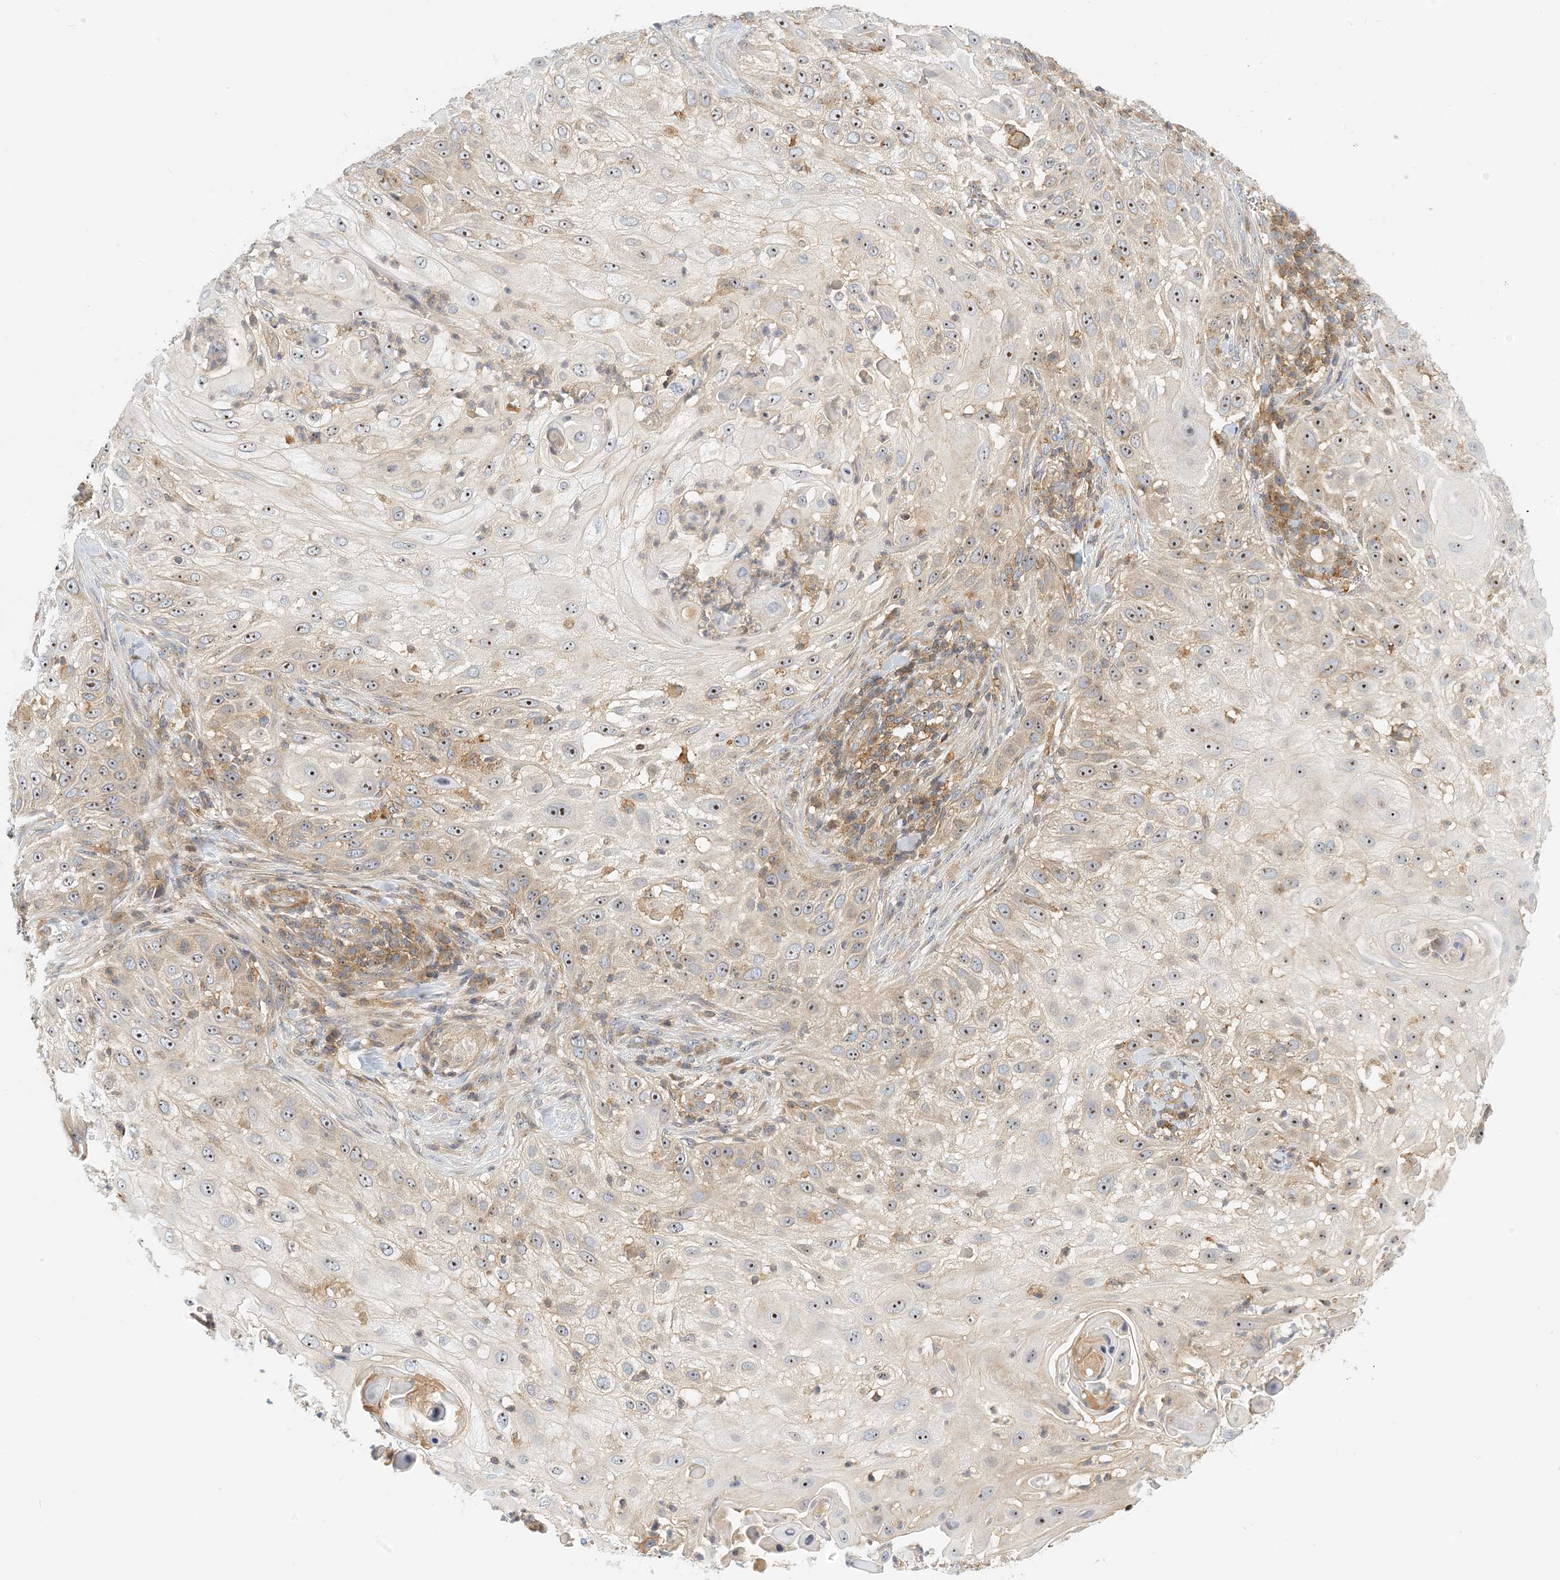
{"staining": {"intensity": "moderate", "quantity": ">75%", "location": "nuclear"}, "tissue": "skin cancer", "cell_type": "Tumor cells", "image_type": "cancer", "snomed": [{"axis": "morphology", "description": "Squamous cell carcinoma, NOS"}, {"axis": "topography", "description": "Skin"}], "caption": "Immunohistochemical staining of human skin squamous cell carcinoma reveals medium levels of moderate nuclear positivity in about >75% of tumor cells.", "gene": "COLEC11", "patient": {"sex": "female", "age": 44}}